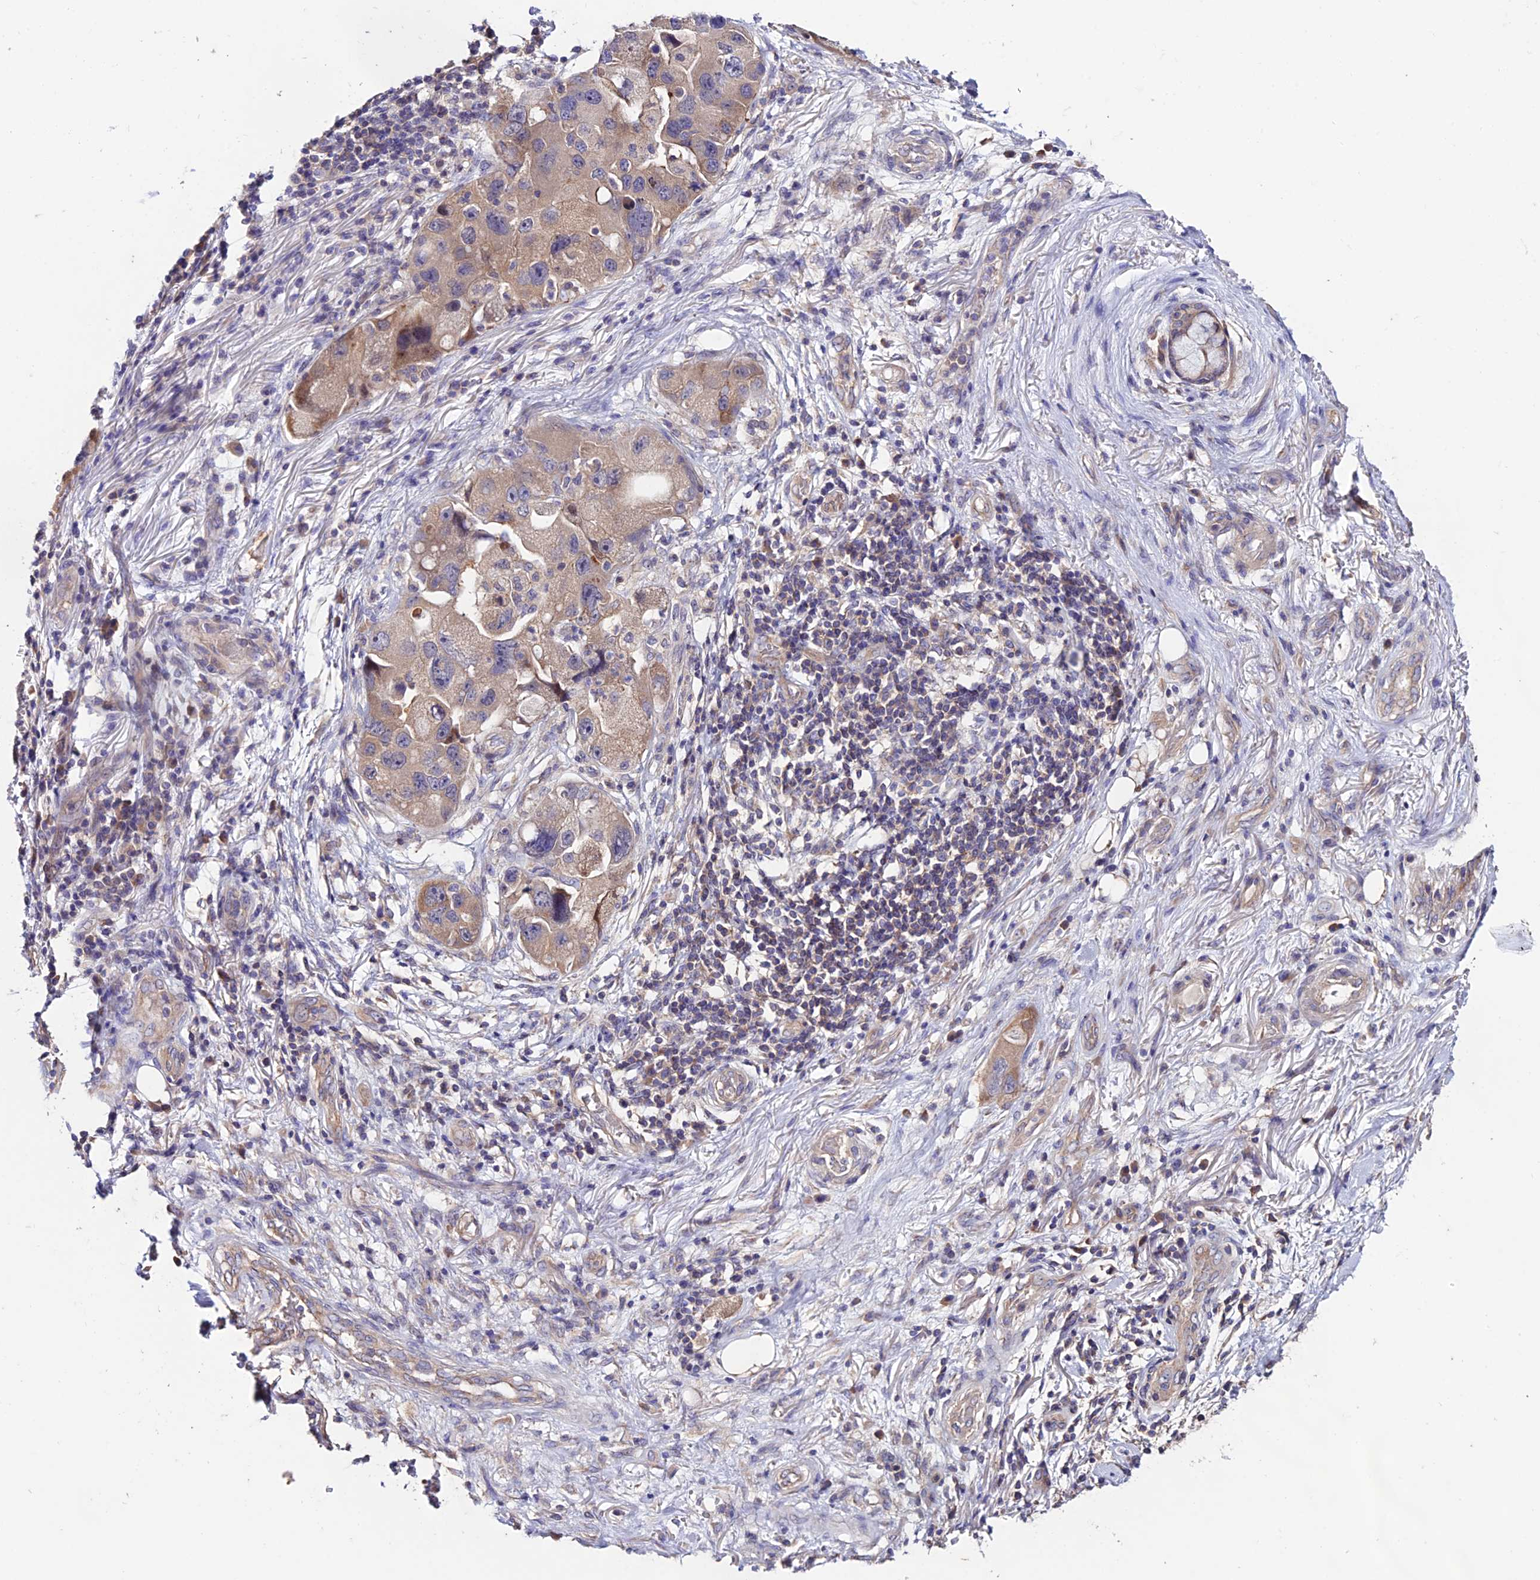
{"staining": {"intensity": "weak", "quantity": "25%-75%", "location": "cytoplasmic/membranous"}, "tissue": "lung cancer", "cell_type": "Tumor cells", "image_type": "cancer", "snomed": [{"axis": "morphology", "description": "Adenocarcinoma, NOS"}, {"axis": "topography", "description": "Lung"}], "caption": "There is low levels of weak cytoplasmic/membranous expression in tumor cells of lung cancer (adenocarcinoma), as demonstrated by immunohistochemical staining (brown color).", "gene": "BRME1", "patient": {"sex": "female", "age": 54}}